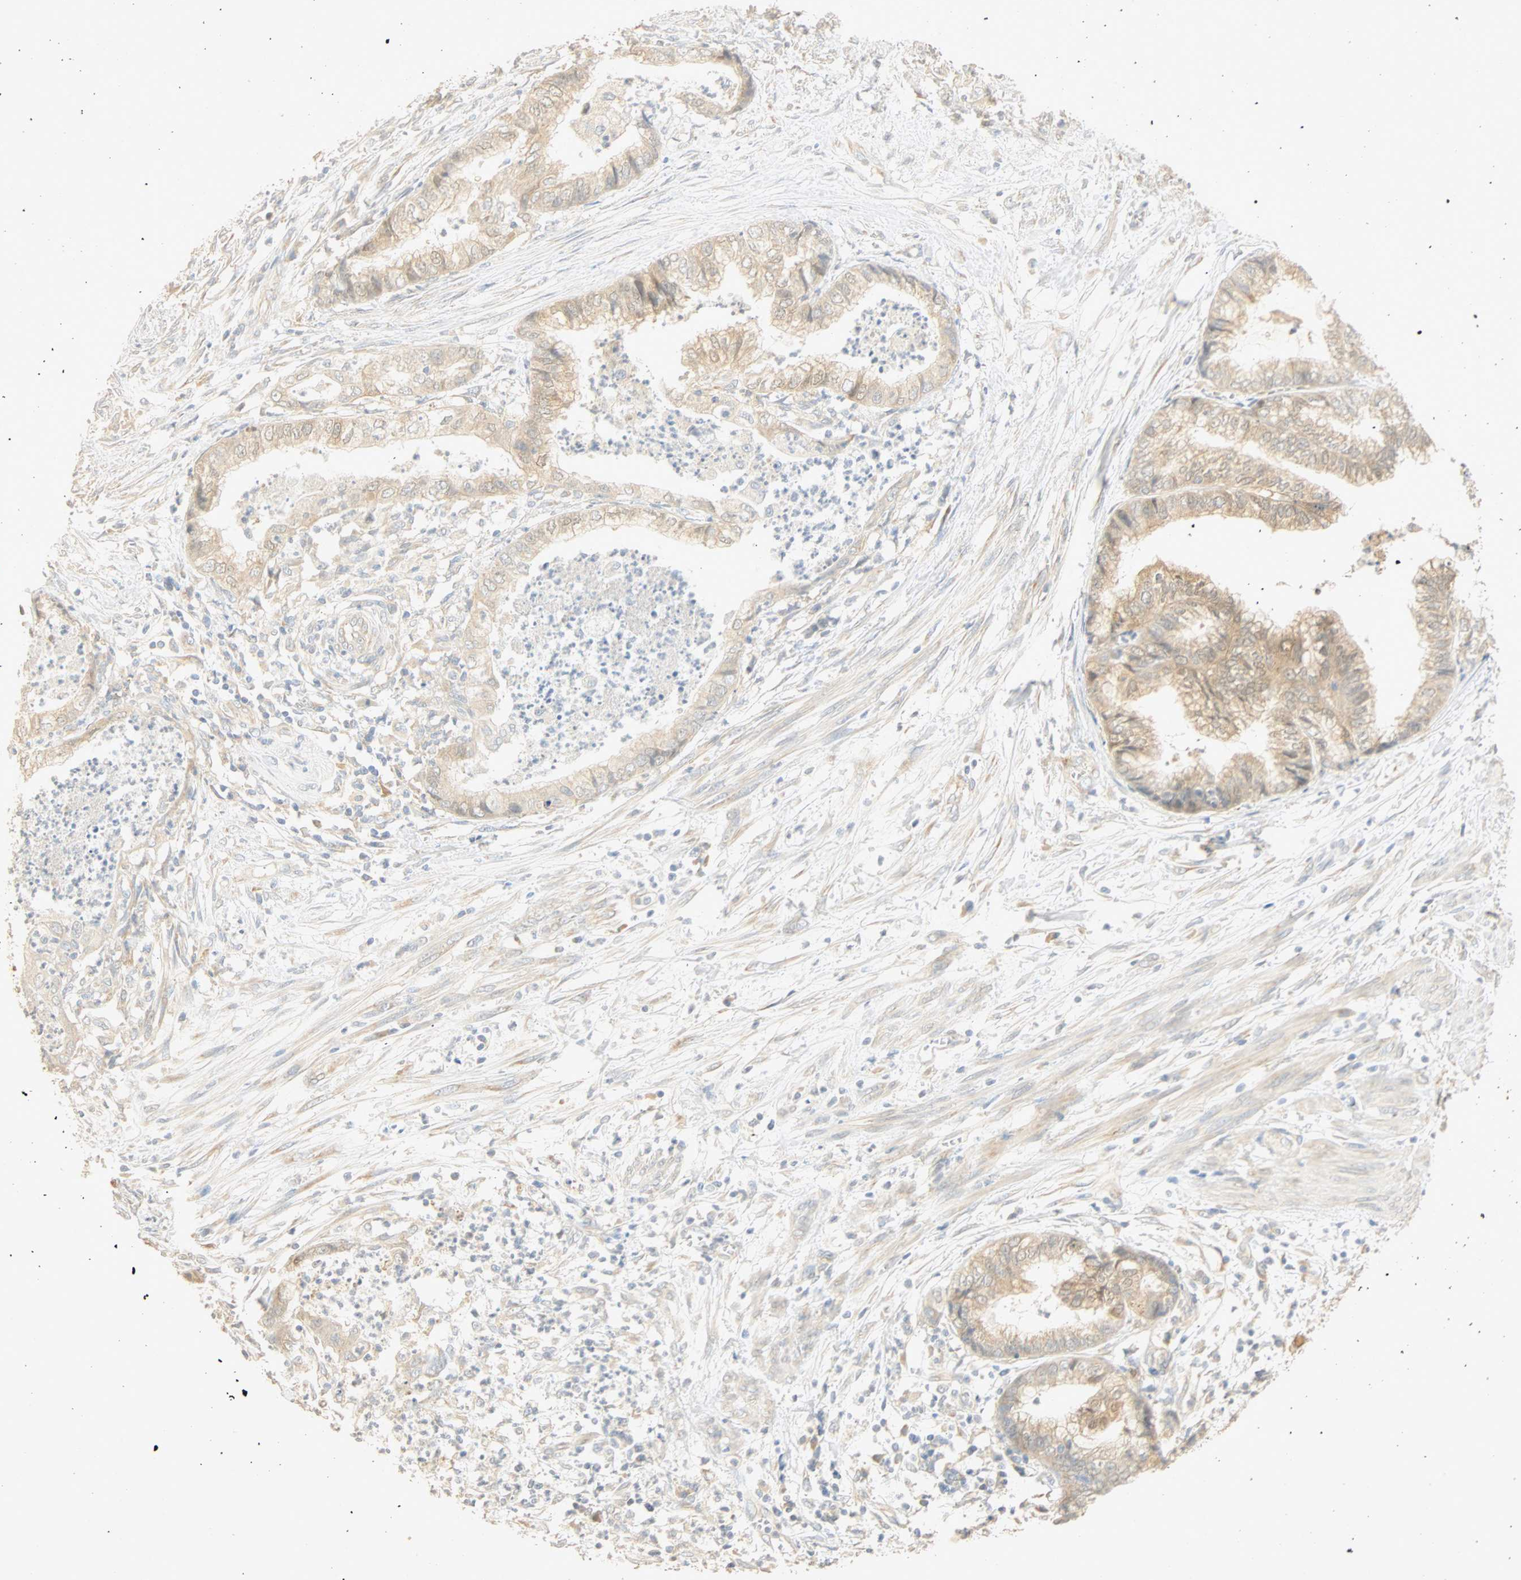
{"staining": {"intensity": "weak", "quantity": "25%-75%", "location": "cytoplasmic/membranous"}, "tissue": "endometrial cancer", "cell_type": "Tumor cells", "image_type": "cancer", "snomed": [{"axis": "morphology", "description": "Necrosis, NOS"}, {"axis": "morphology", "description": "Adenocarcinoma, NOS"}, {"axis": "topography", "description": "Endometrium"}], "caption": "Endometrial cancer stained for a protein (brown) exhibits weak cytoplasmic/membranous positive expression in about 25%-75% of tumor cells.", "gene": "SELENBP1", "patient": {"sex": "female", "age": 79}}